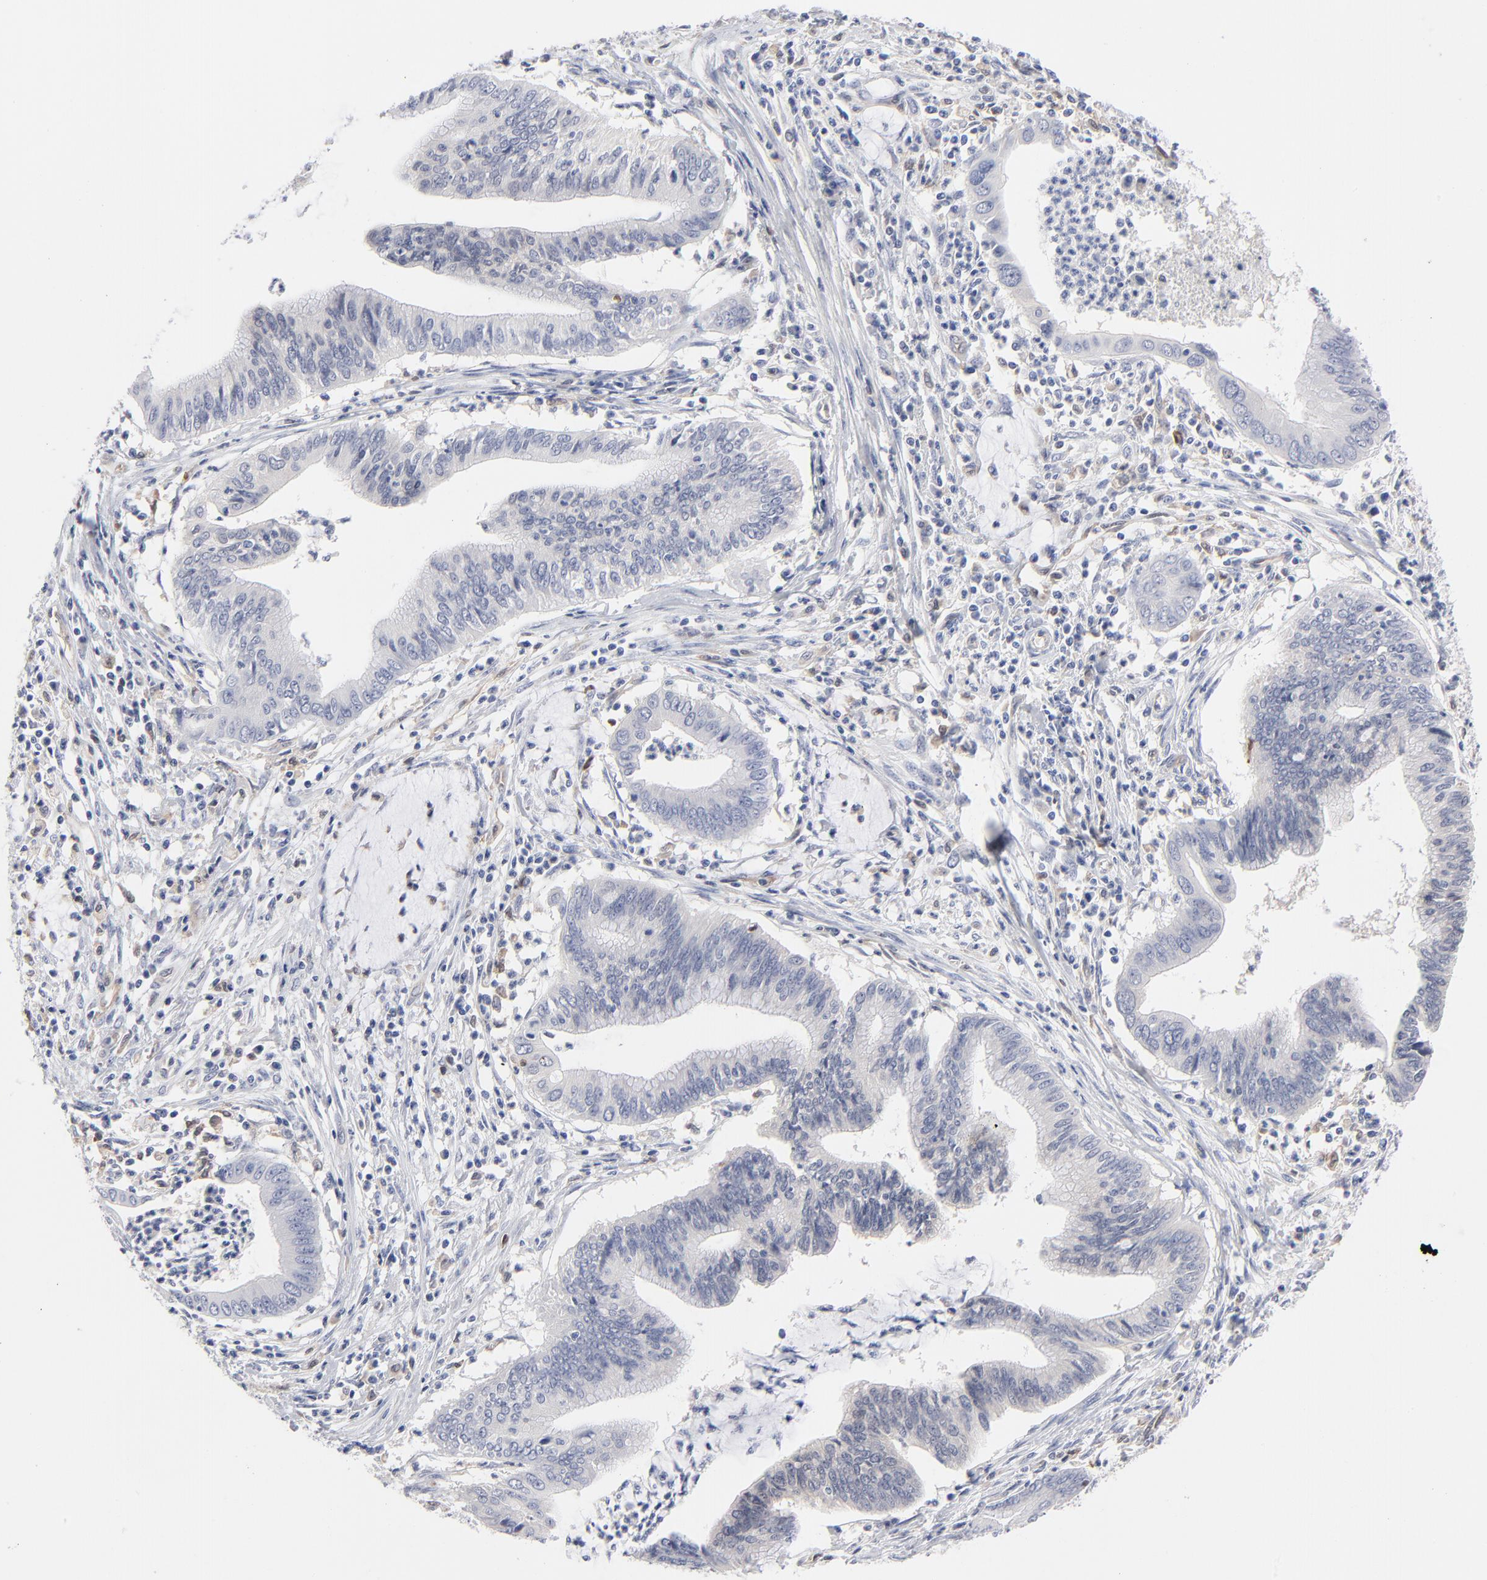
{"staining": {"intensity": "negative", "quantity": "none", "location": "none"}, "tissue": "cervical cancer", "cell_type": "Tumor cells", "image_type": "cancer", "snomed": [{"axis": "morphology", "description": "Adenocarcinoma, NOS"}, {"axis": "topography", "description": "Cervix"}], "caption": "Tumor cells are negative for brown protein staining in cervical cancer.", "gene": "ARRB1", "patient": {"sex": "female", "age": 36}}